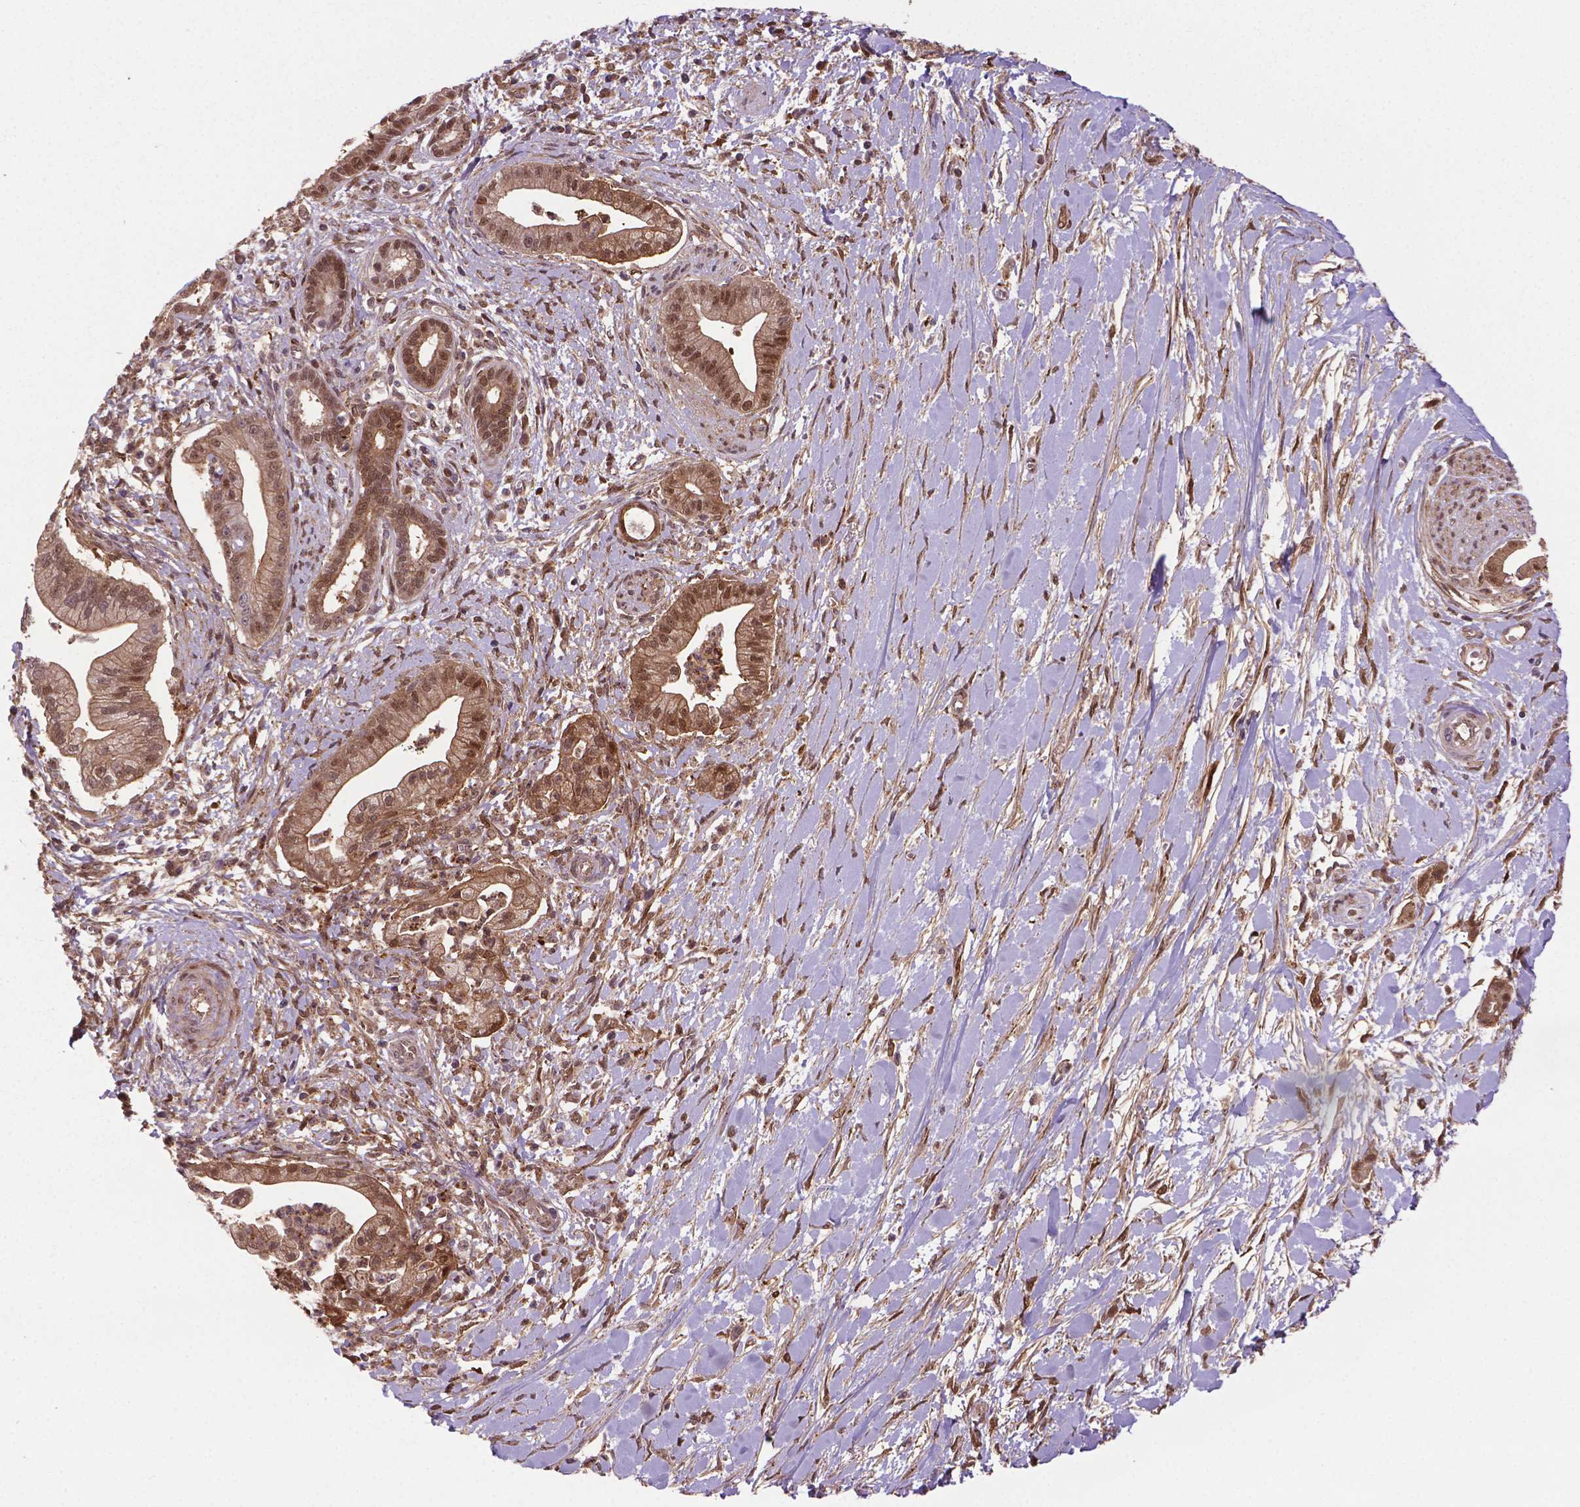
{"staining": {"intensity": "moderate", "quantity": ">75%", "location": "cytoplasmic/membranous,nuclear"}, "tissue": "pancreatic cancer", "cell_type": "Tumor cells", "image_type": "cancer", "snomed": [{"axis": "morphology", "description": "Normal tissue, NOS"}, {"axis": "morphology", "description": "Adenocarcinoma, NOS"}, {"axis": "topography", "description": "Lymph node"}, {"axis": "topography", "description": "Pancreas"}], "caption": "Protein staining of adenocarcinoma (pancreatic) tissue reveals moderate cytoplasmic/membranous and nuclear staining in approximately >75% of tumor cells.", "gene": "PLIN3", "patient": {"sex": "female", "age": 58}}